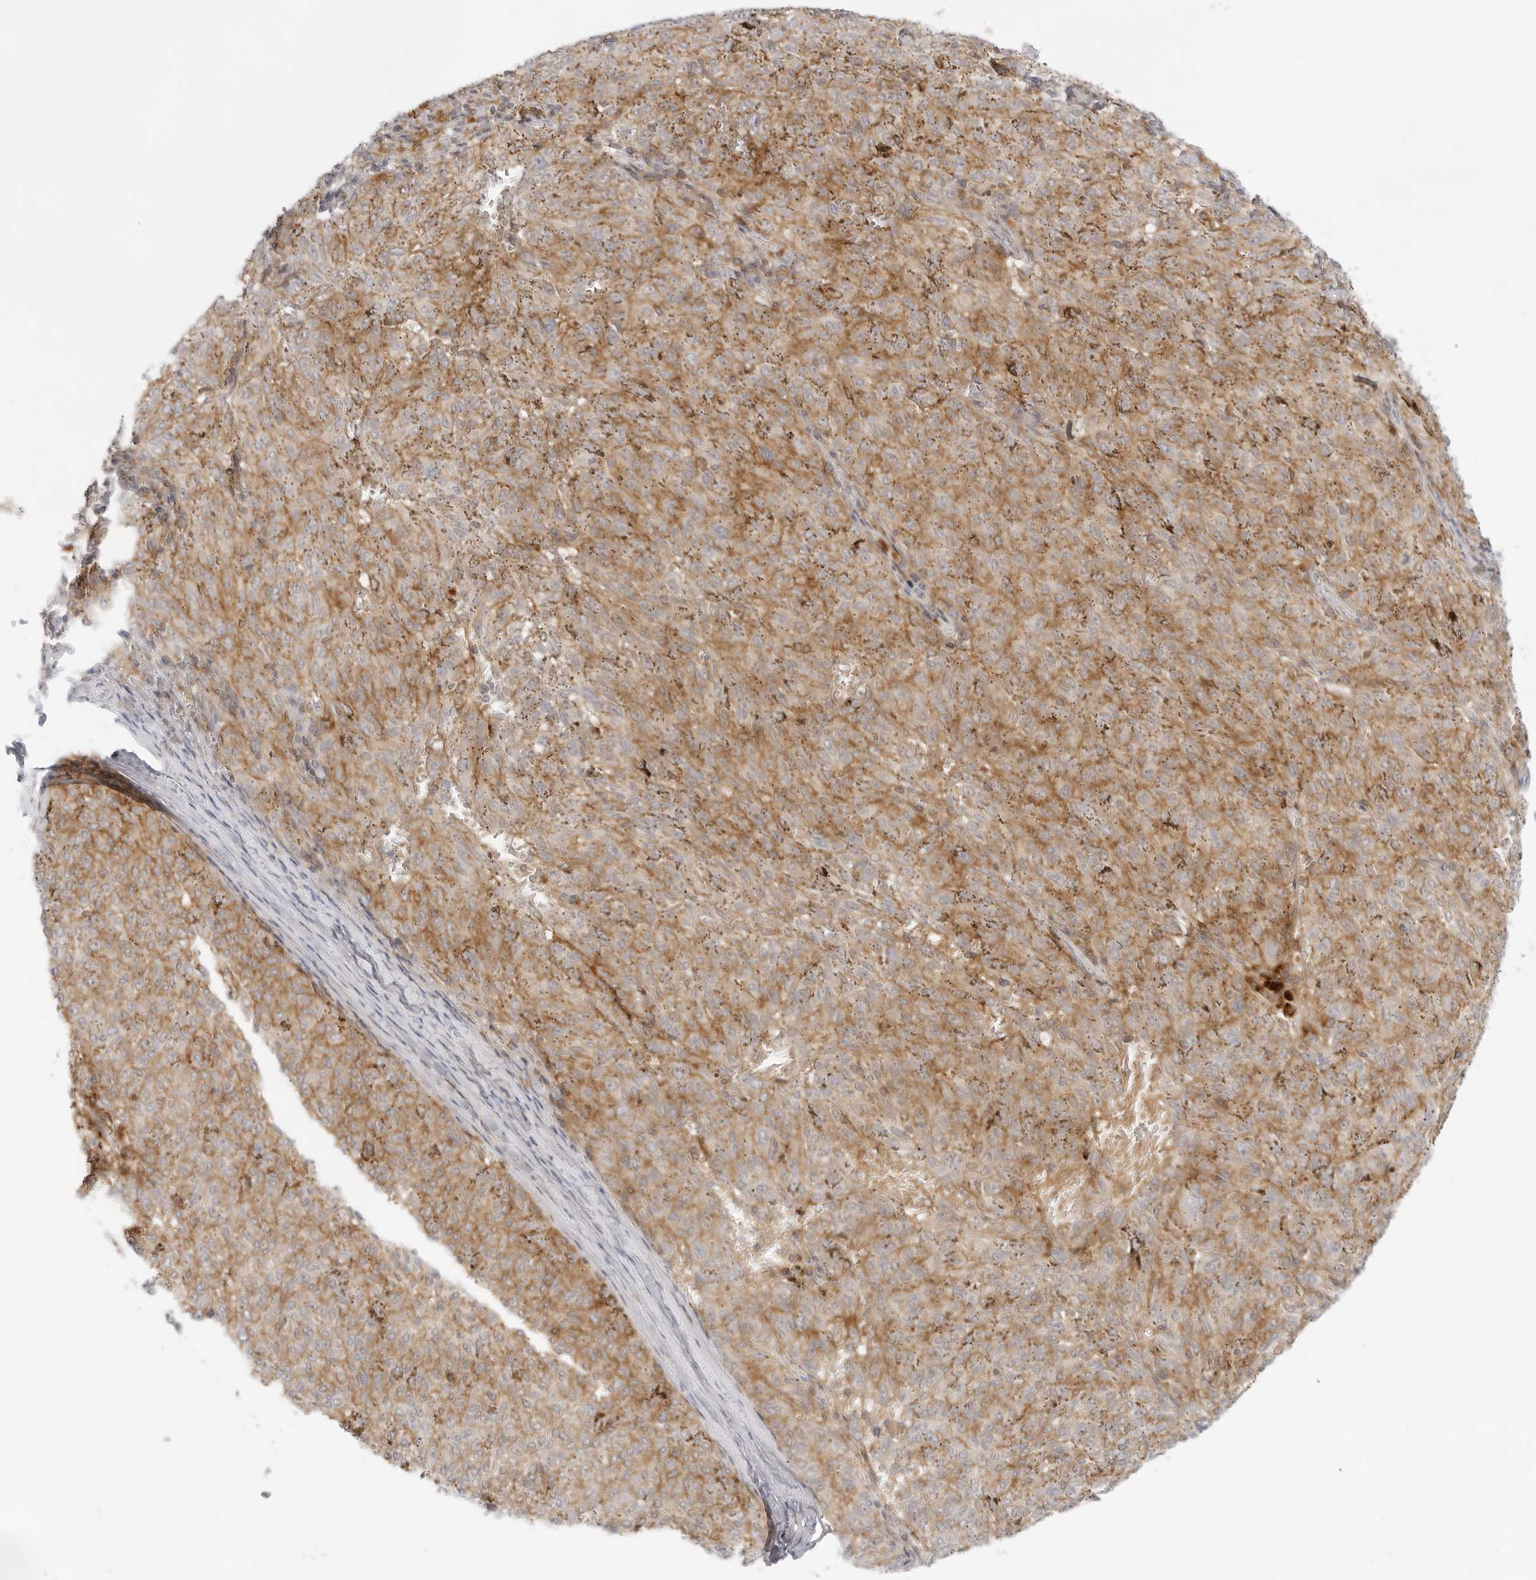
{"staining": {"intensity": "moderate", "quantity": "25%-75%", "location": "cytoplasmic/membranous"}, "tissue": "melanoma", "cell_type": "Tumor cells", "image_type": "cancer", "snomed": [{"axis": "morphology", "description": "Malignant melanoma, NOS"}, {"axis": "topography", "description": "Skin"}], "caption": "Melanoma stained for a protein demonstrates moderate cytoplasmic/membranous positivity in tumor cells.", "gene": "TNFRSF14", "patient": {"sex": "female", "age": 72}}